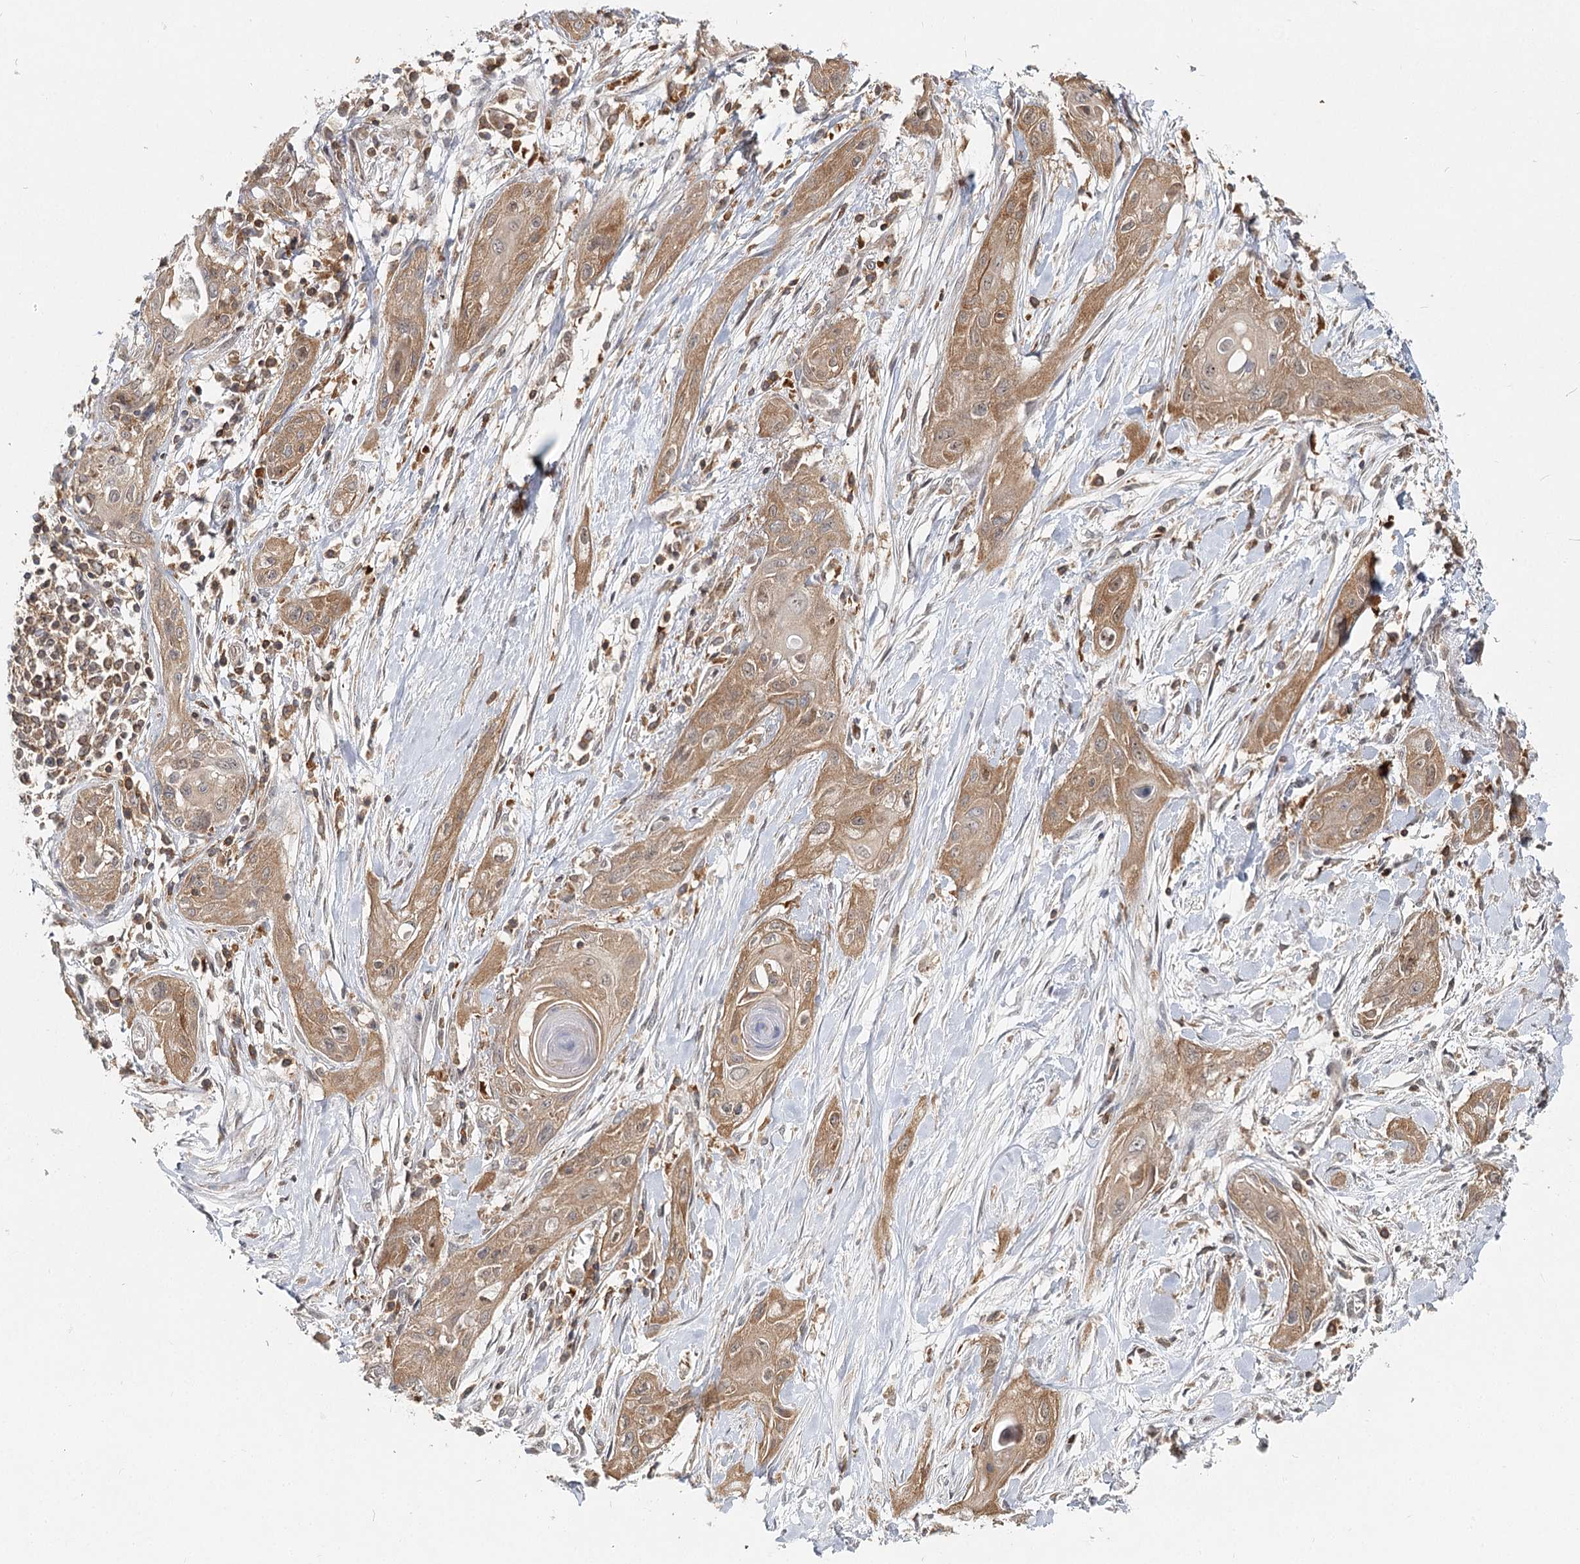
{"staining": {"intensity": "moderate", "quantity": ">75%", "location": "cytoplasmic/membranous"}, "tissue": "lung cancer", "cell_type": "Tumor cells", "image_type": "cancer", "snomed": [{"axis": "morphology", "description": "Squamous cell carcinoma, NOS"}, {"axis": "topography", "description": "Lung"}], "caption": "Tumor cells reveal moderate cytoplasmic/membranous positivity in approximately >75% of cells in lung squamous cell carcinoma. The protein of interest is shown in brown color, while the nuclei are stained blue.", "gene": "FAM120B", "patient": {"sex": "female", "age": 47}}